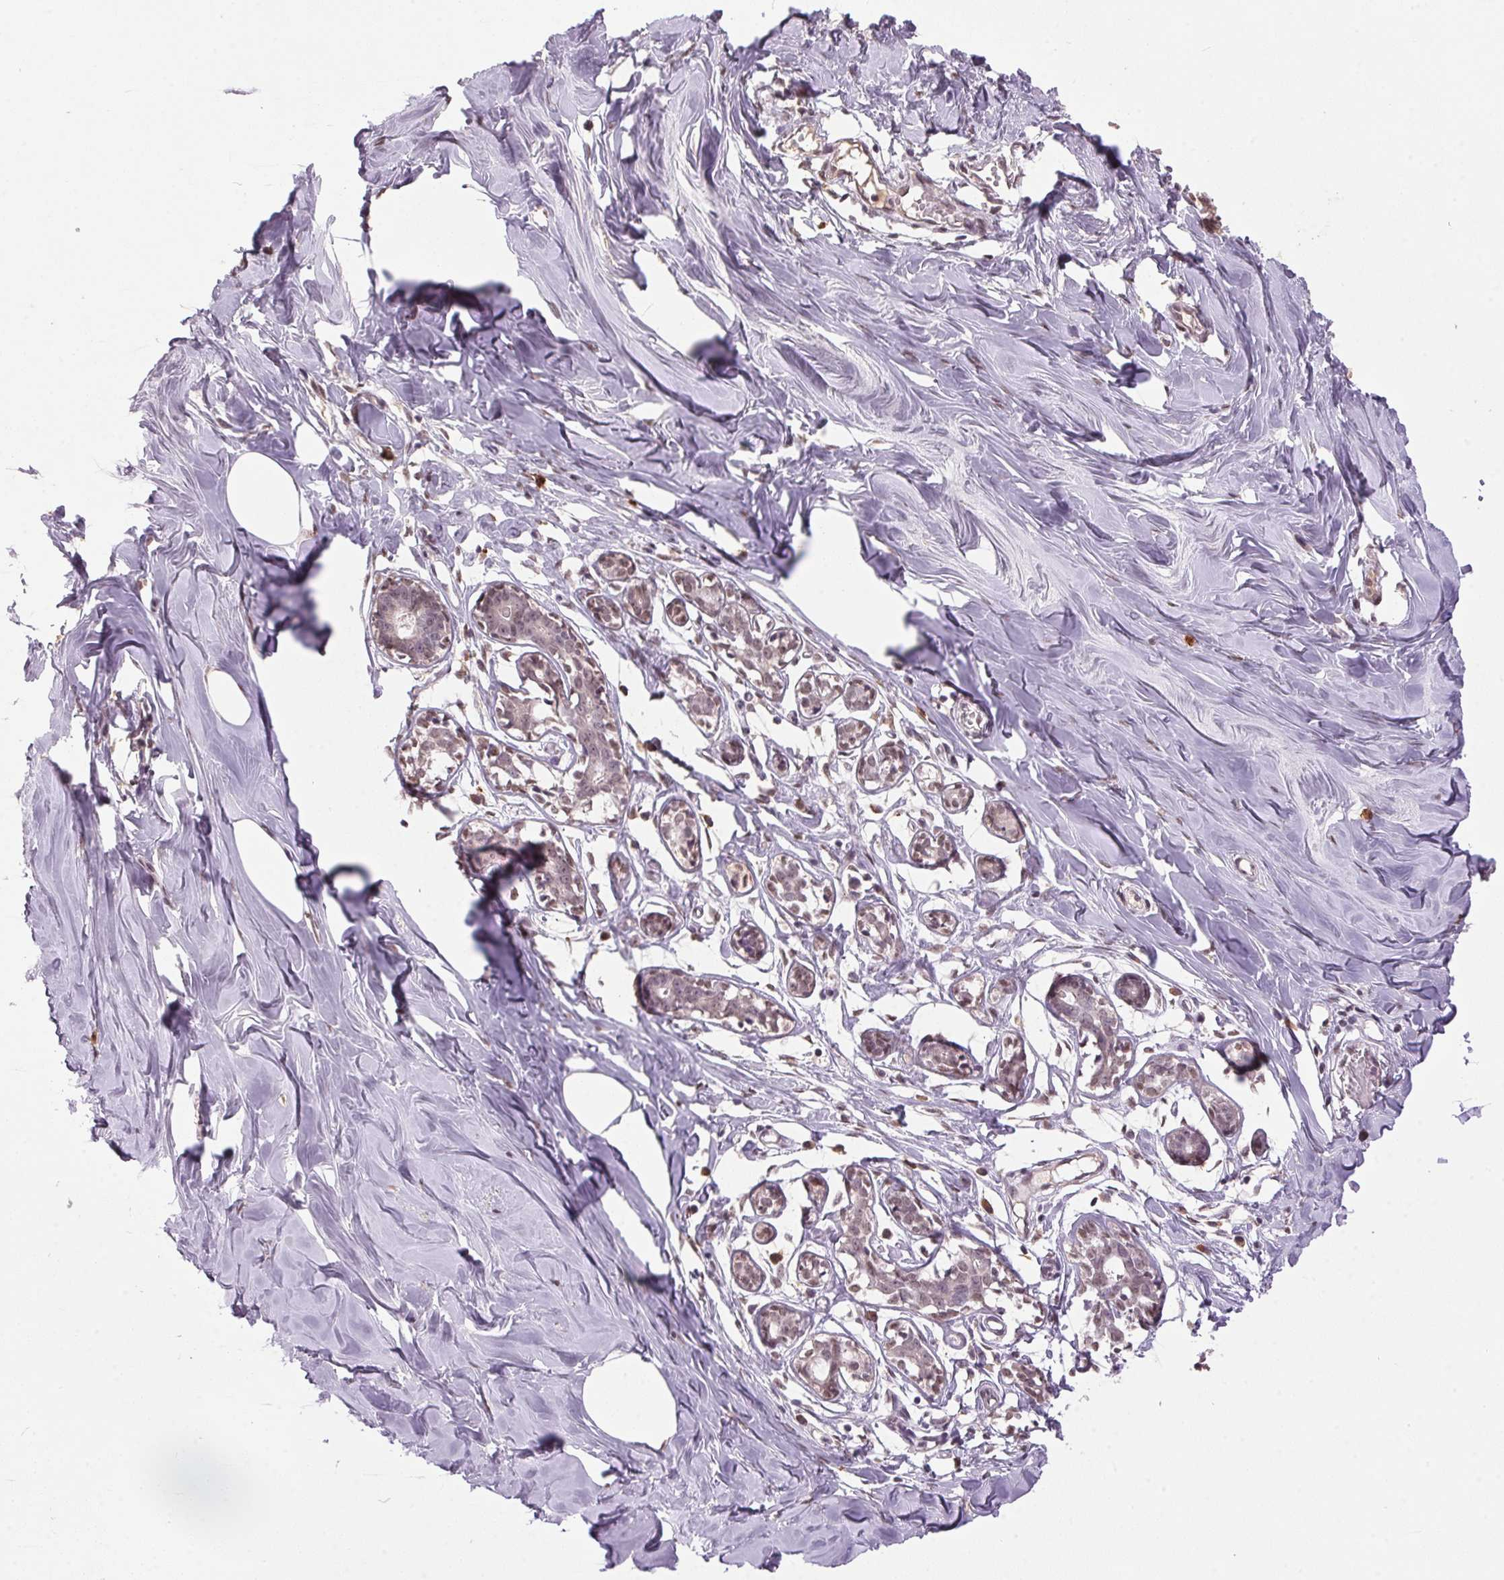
{"staining": {"intensity": "weak", "quantity": "<25%", "location": "nuclear"}, "tissue": "breast", "cell_type": "Adipocytes", "image_type": "normal", "snomed": [{"axis": "morphology", "description": "Normal tissue, NOS"}, {"axis": "topography", "description": "Breast"}], "caption": "Human breast stained for a protein using immunohistochemistry shows no expression in adipocytes.", "gene": "ZBTB4", "patient": {"sex": "female", "age": 27}}